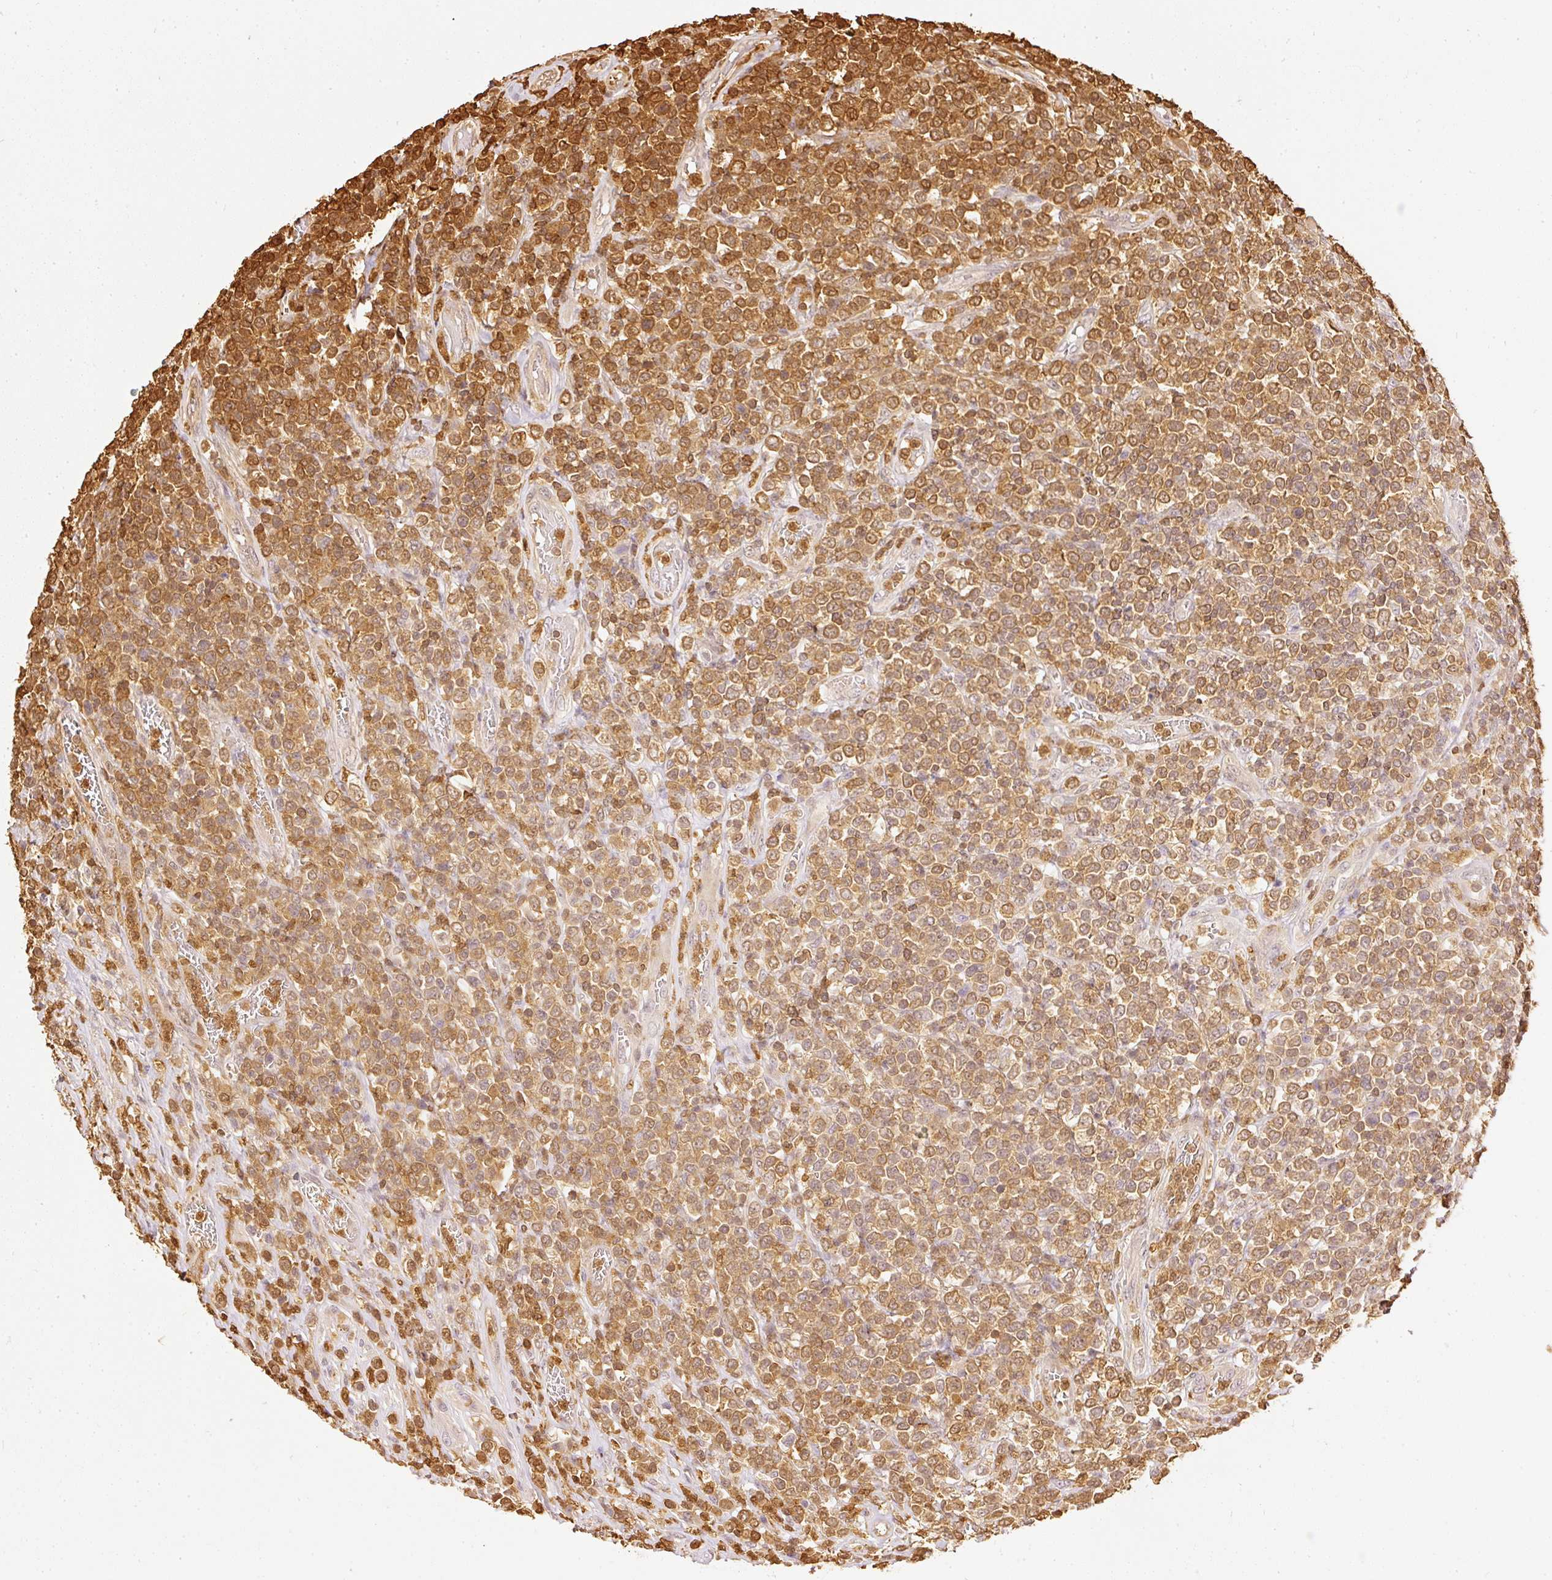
{"staining": {"intensity": "moderate", "quantity": ">75%", "location": "cytoplasmic/membranous,nuclear"}, "tissue": "lymphoma", "cell_type": "Tumor cells", "image_type": "cancer", "snomed": [{"axis": "morphology", "description": "Malignant lymphoma, non-Hodgkin's type, High grade"}, {"axis": "topography", "description": "Soft tissue"}], "caption": "This histopathology image reveals IHC staining of human lymphoma, with medium moderate cytoplasmic/membranous and nuclear expression in approximately >75% of tumor cells.", "gene": "PFN1", "patient": {"sex": "female", "age": 56}}